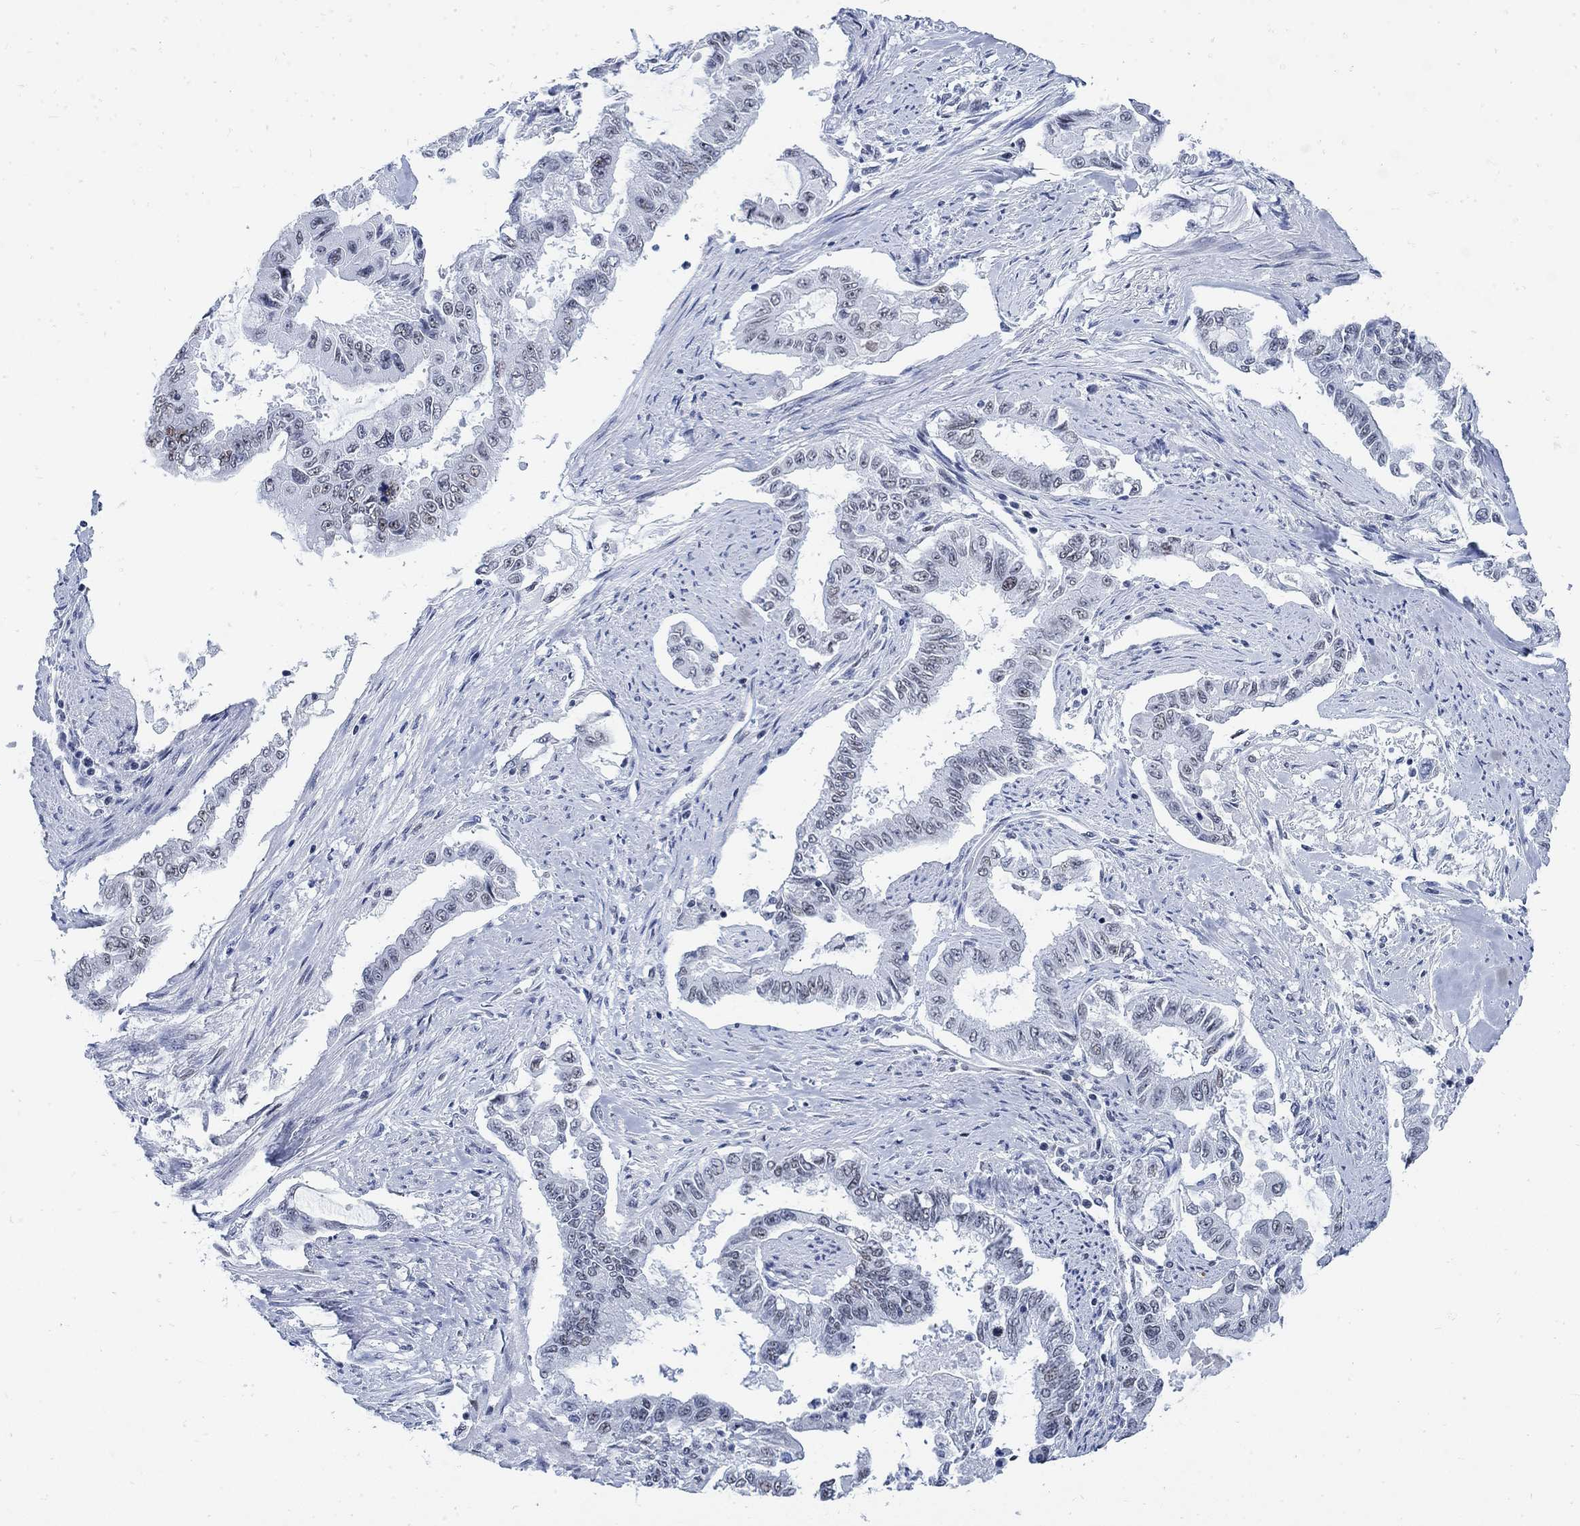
{"staining": {"intensity": "weak", "quantity": "<25%", "location": "nuclear"}, "tissue": "endometrial cancer", "cell_type": "Tumor cells", "image_type": "cancer", "snomed": [{"axis": "morphology", "description": "Adenocarcinoma, NOS"}, {"axis": "topography", "description": "Uterus"}], "caption": "A micrograph of endometrial adenocarcinoma stained for a protein reveals no brown staining in tumor cells. Nuclei are stained in blue.", "gene": "DLK1", "patient": {"sex": "female", "age": 59}}